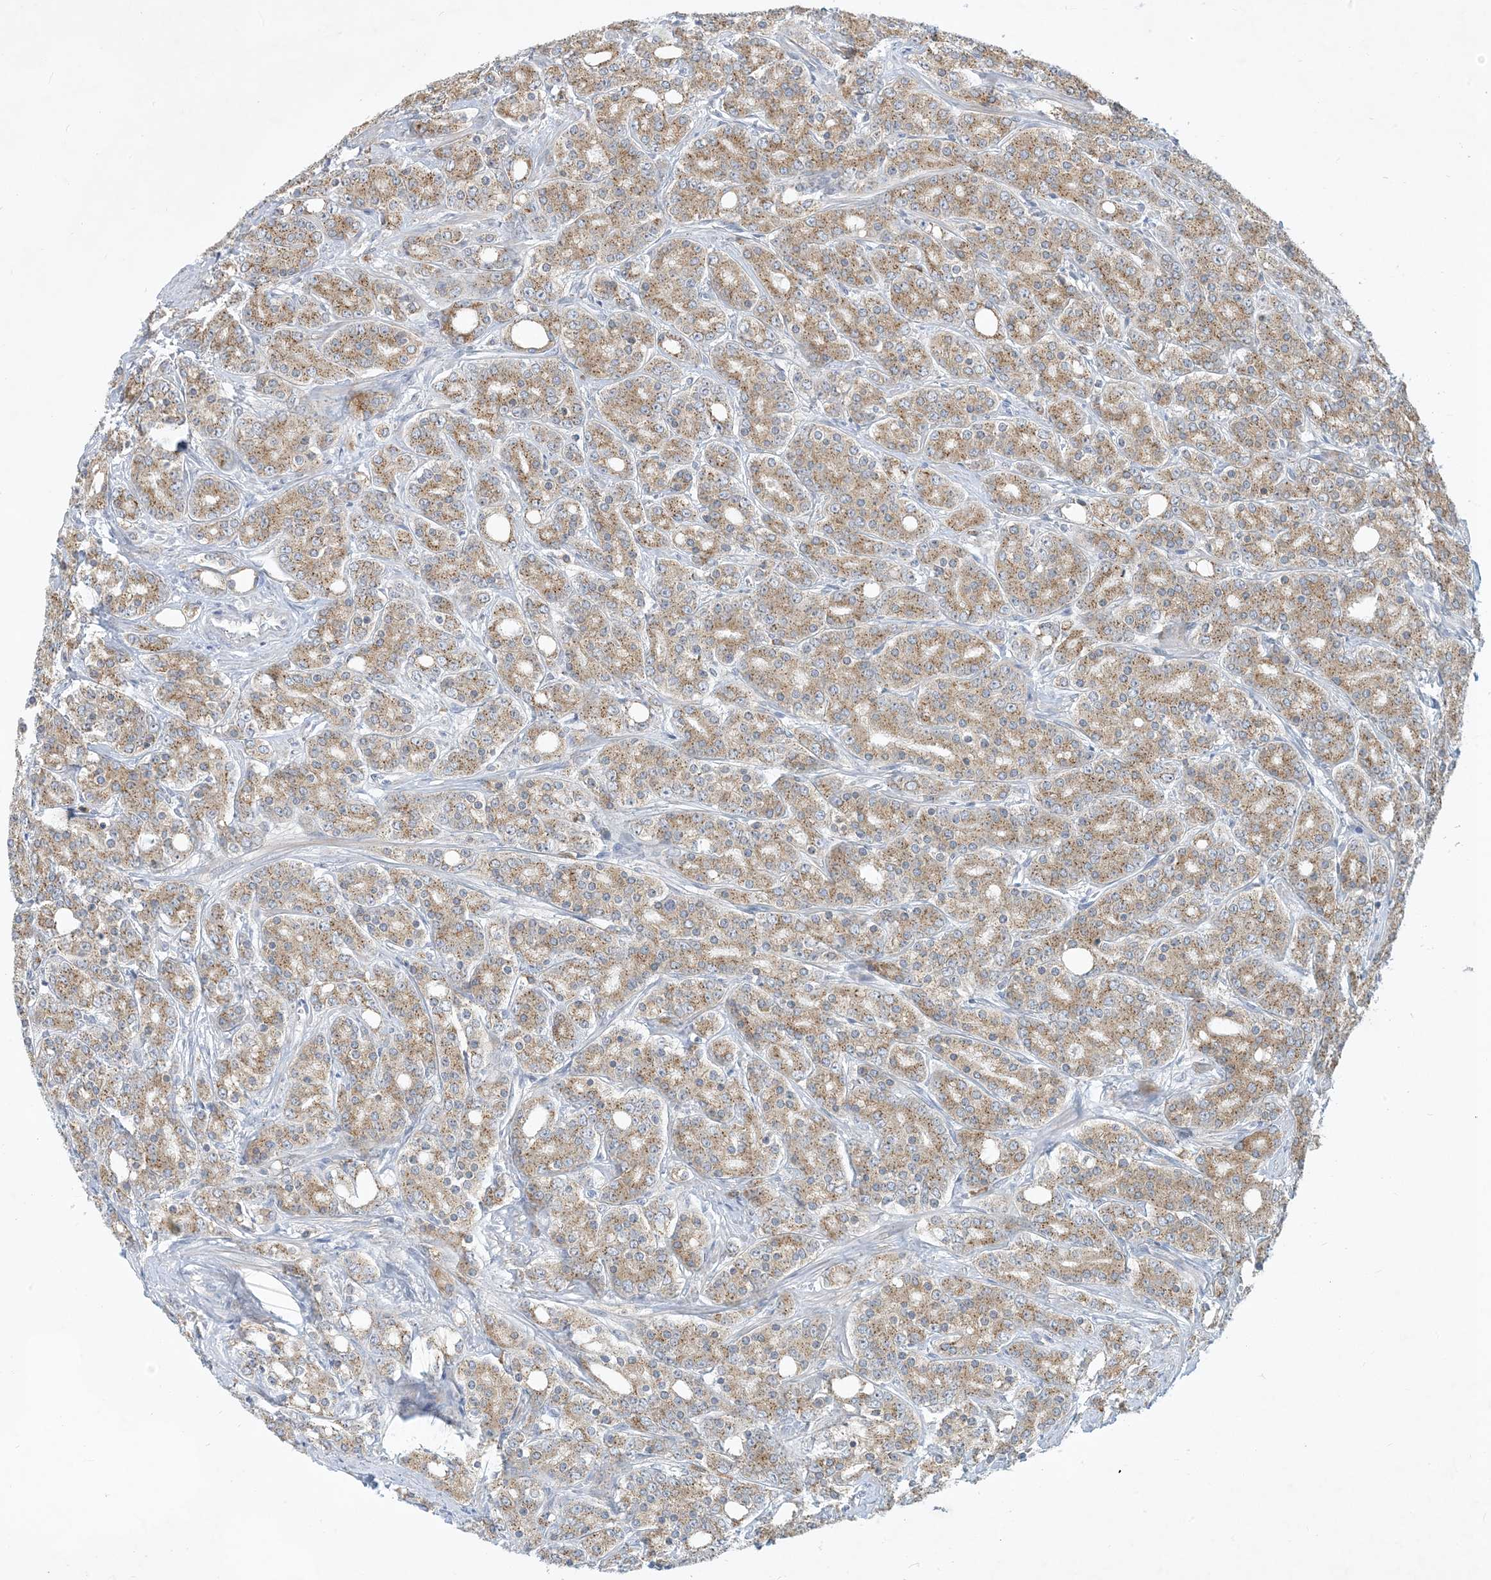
{"staining": {"intensity": "moderate", "quantity": ">75%", "location": "cytoplasmic/membranous"}, "tissue": "prostate cancer", "cell_type": "Tumor cells", "image_type": "cancer", "snomed": [{"axis": "morphology", "description": "Adenocarcinoma, High grade"}, {"axis": "topography", "description": "Prostate"}], "caption": "A micrograph of human prostate high-grade adenocarcinoma stained for a protein displays moderate cytoplasmic/membranous brown staining in tumor cells.", "gene": "CCDC14", "patient": {"sex": "male", "age": 62}}